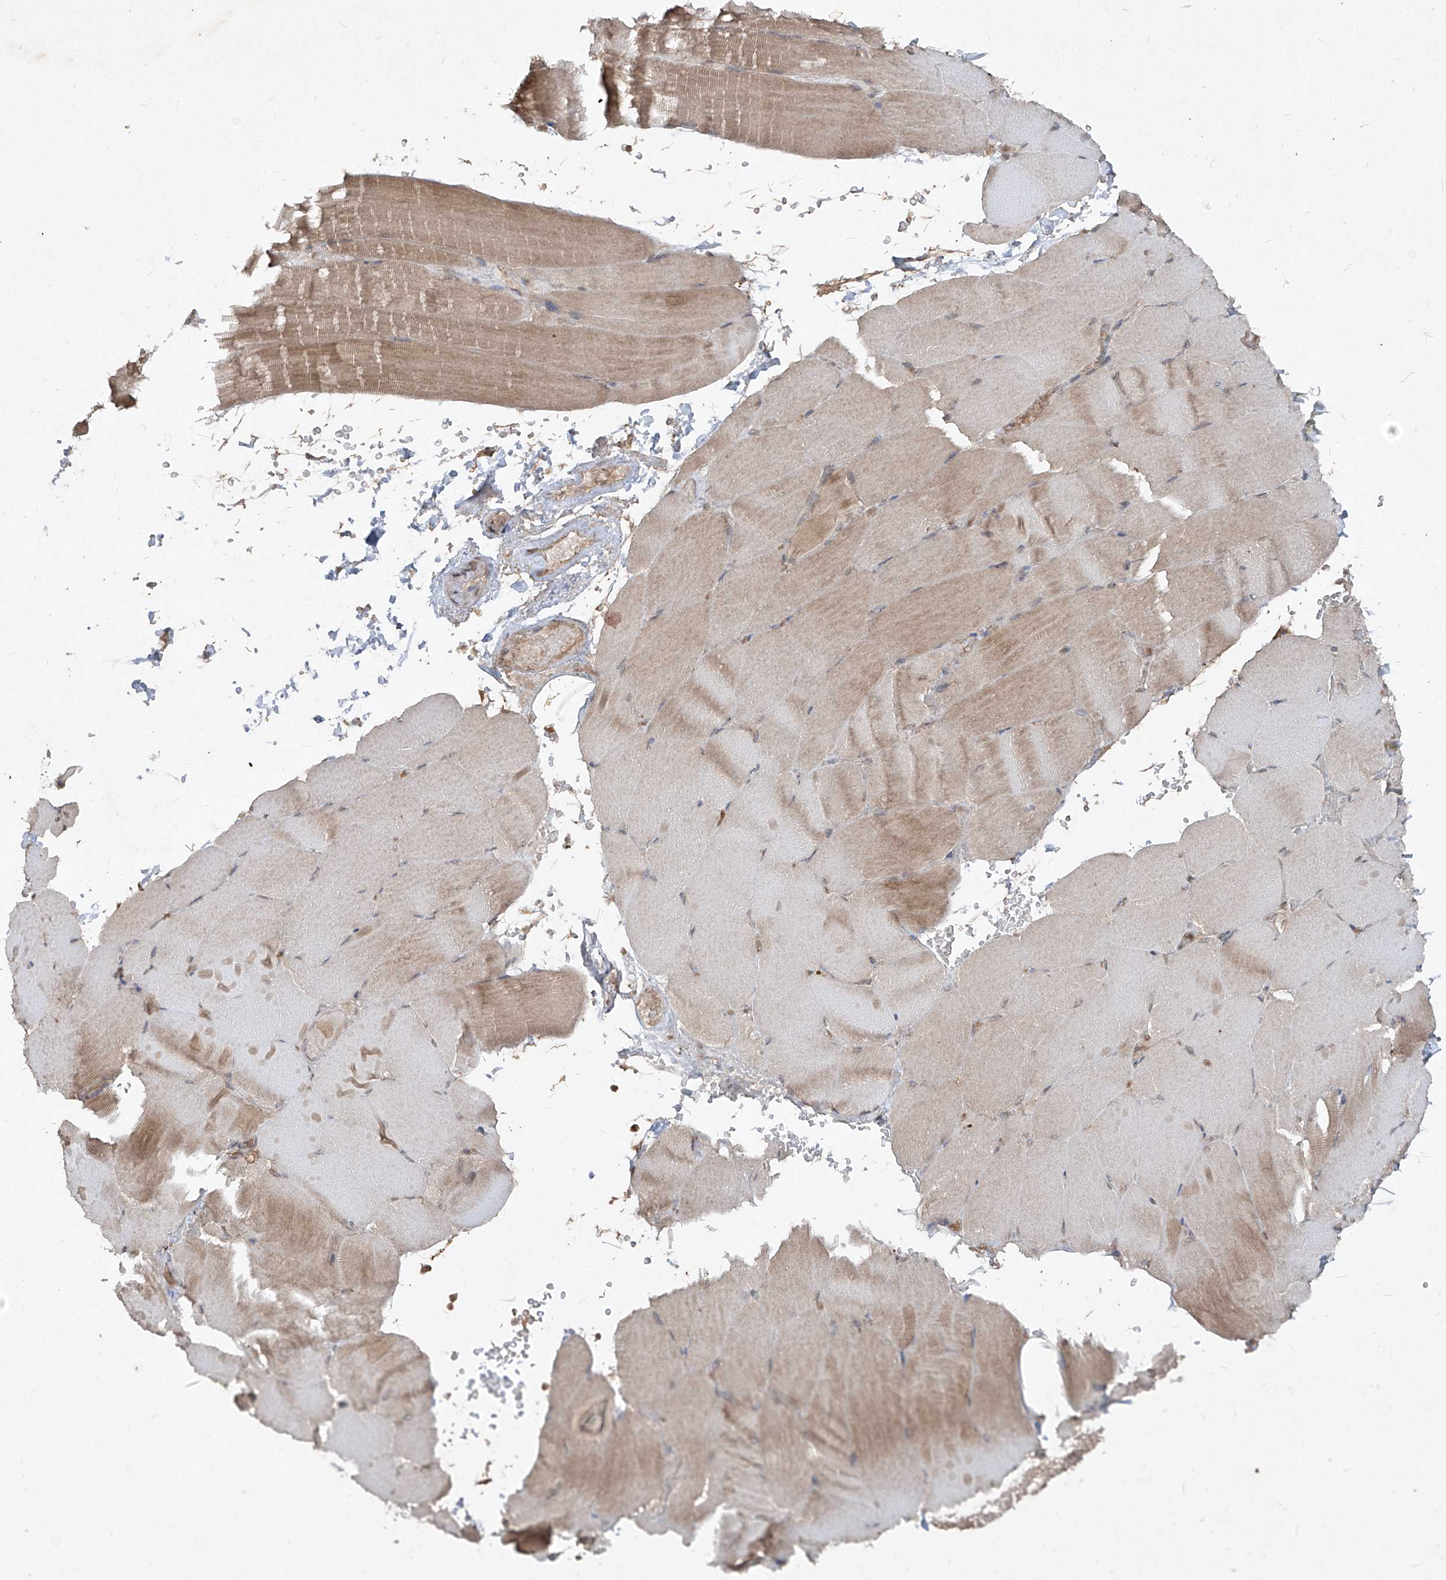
{"staining": {"intensity": "moderate", "quantity": "<25%", "location": "cytoplasmic/membranous"}, "tissue": "skeletal muscle", "cell_type": "Myocytes", "image_type": "normal", "snomed": [{"axis": "morphology", "description": "Normal tissue, NOS"}, {"axis": "topography", "description": "Skeletal muscle"}, {"axis": "topography", "description": "Parathyroid gland"}], "caption": "Approximately <25% of myocytes in normal skeletal muscle reveal moderate cytoplasmic/membranous protein staining as visualized by brown immunohistochemical staining.", "gene": "ABCD3", "patient": {"sex": "female", "age": 37}}